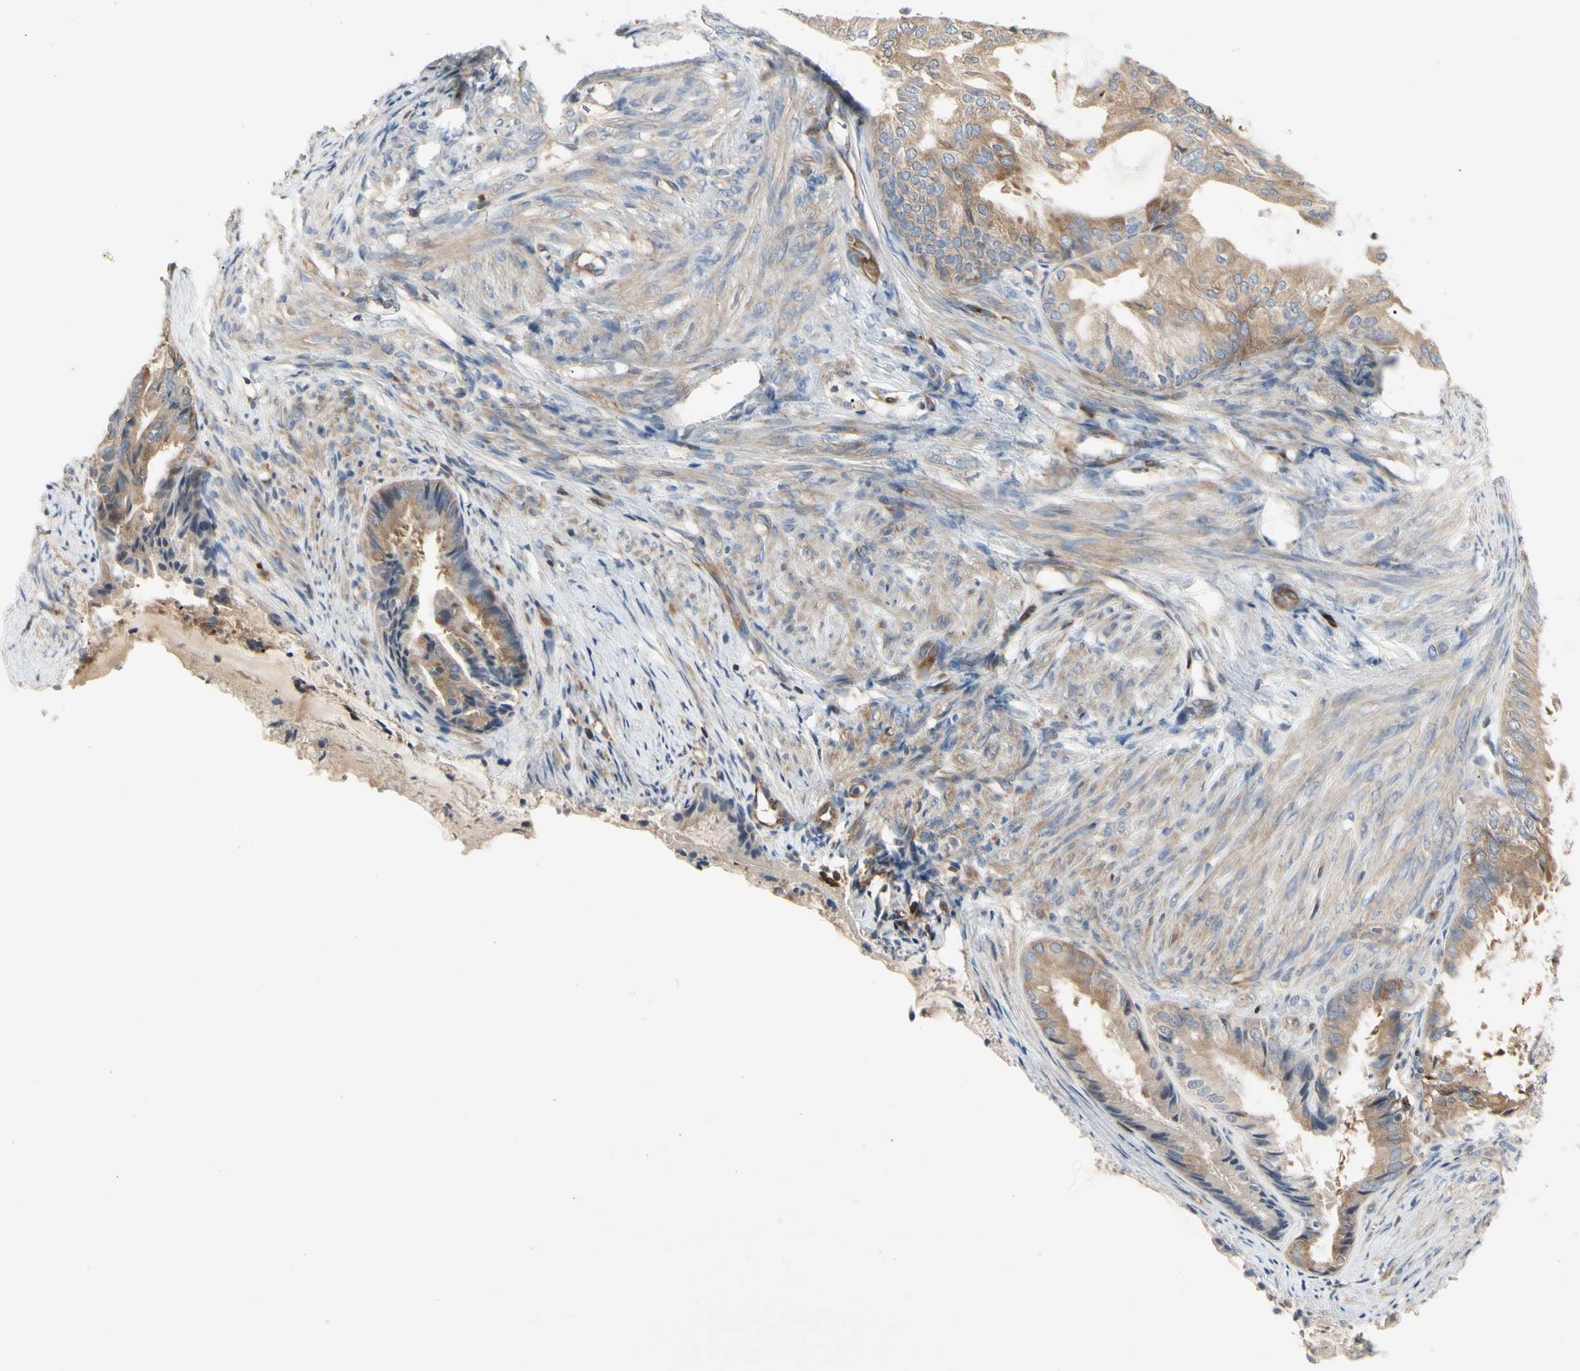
{"staining": {"intensity": "moderate", "quantity": ">75%", "location": "cytoplasmic/membranous"}, "tissue": "endometrial cancer", "cell_type": "Tumor cells", "image_type": "cancer", "snomed": [{"axis": "morphology", "description": "Adenocarcinoma, NOS"}, {"axis": "topography", "description": "Endometrium"}], "caption": "Immunohistochemistry (IHC) of endometrial cancer demonstrates medium levels of moderate cytoplasmic/membranous expression in about >75% of tumor cells.", "gene": "NFKB2", "patient": {"sex": "female", "age": 86}}